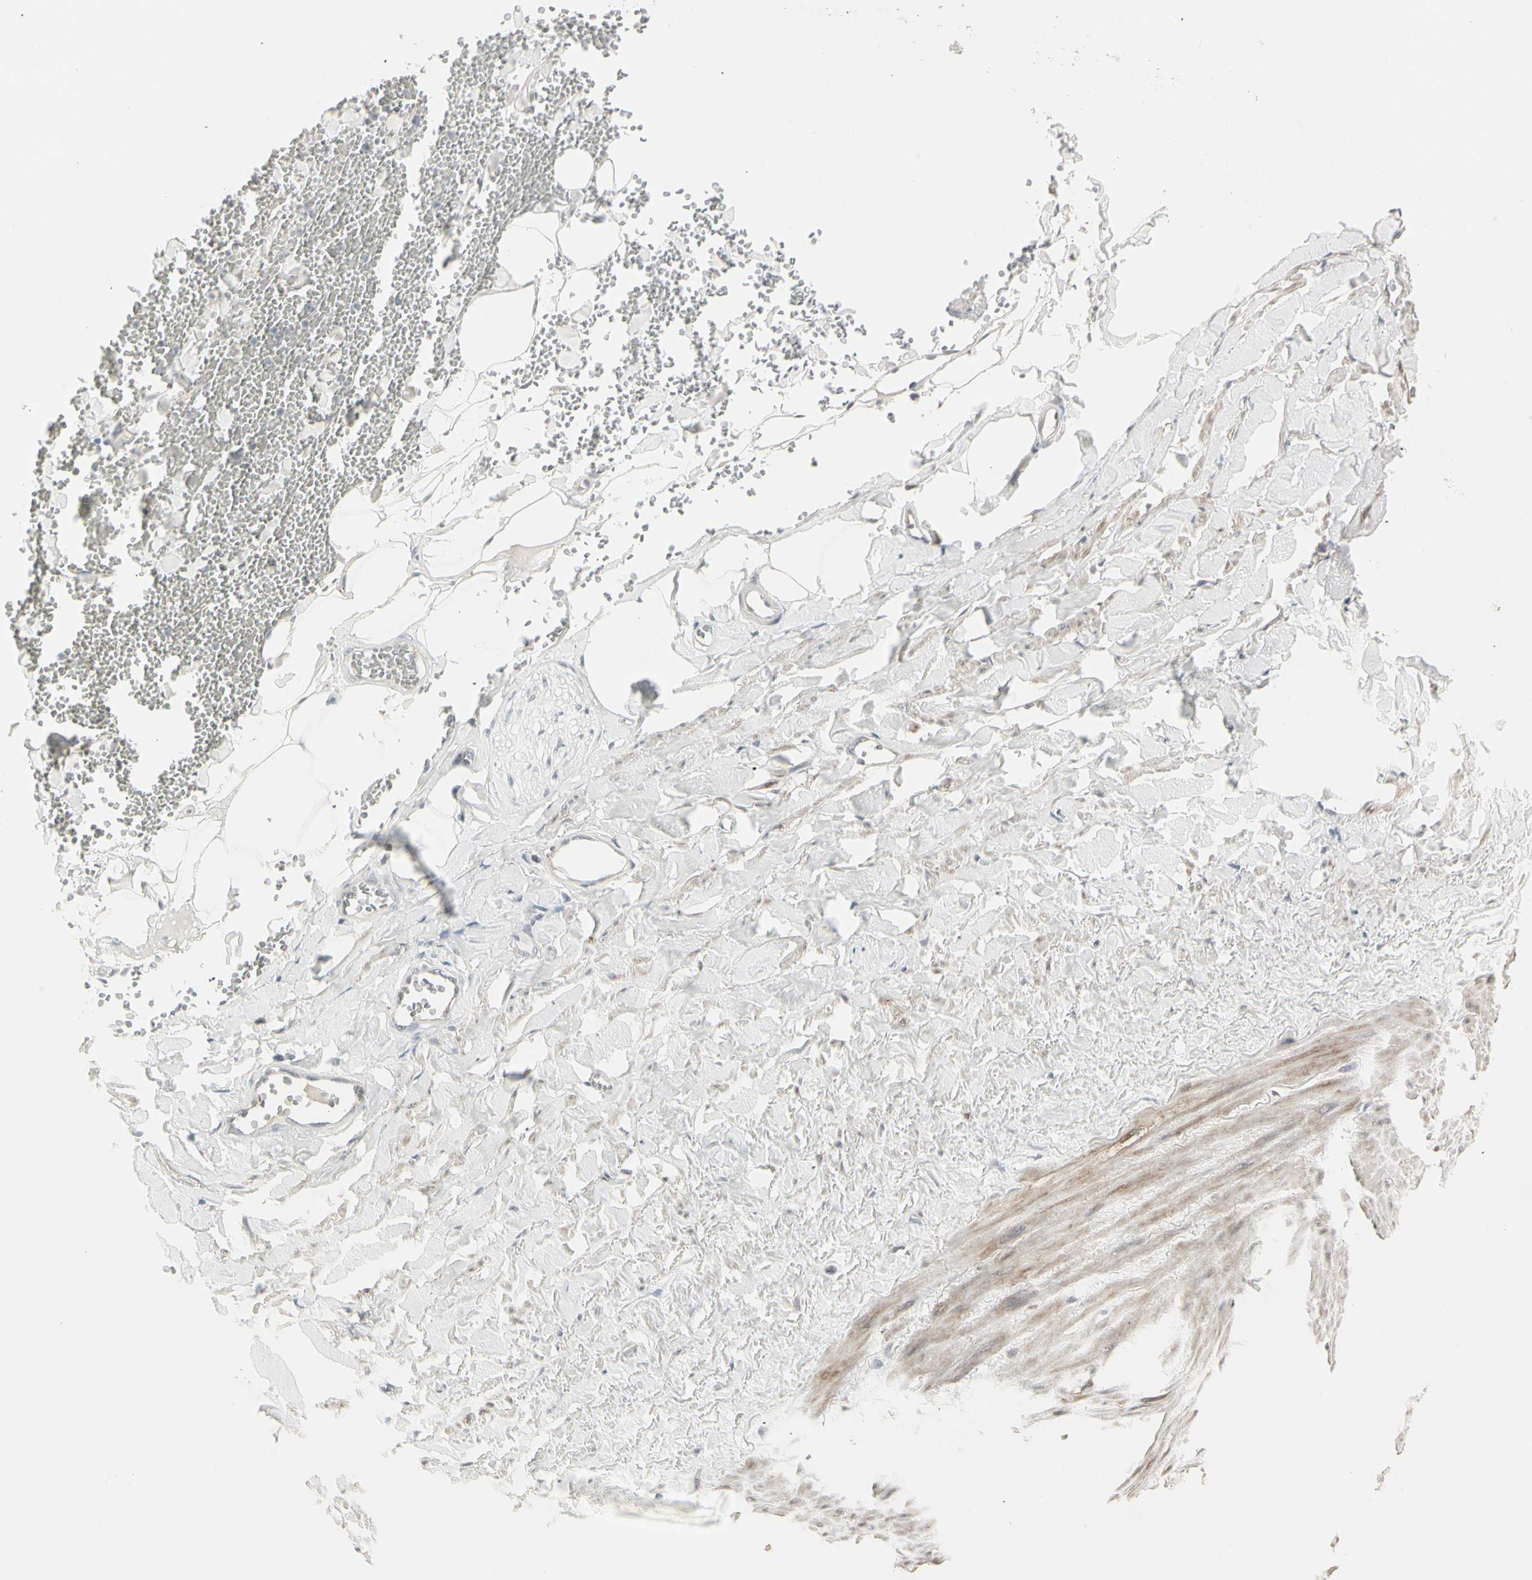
{"staining": {"intensity": "negative", "quantity": "none", "location": "none"}, "tissue": "adipose tissue", "cell_type": "Adipocytes", "image_type": "normal", "snomed": [{"axis": "morphology", "description": "Normal tissue, NOS"}, {"axis": "topography", "description": "Adipose tissue"}, {"axis": "topography", "description": "Peripheral nerve tissue"}], "caption": "Protein analysis of benign adipose tissue exhibits no significant expression in adipocytes. (Brightfield microscopy of DAB (3,3'-diaminobenzidine) IHC at high magnification).", "gene": "DMPK", "patient": {"sex": "male", "age": 52}}